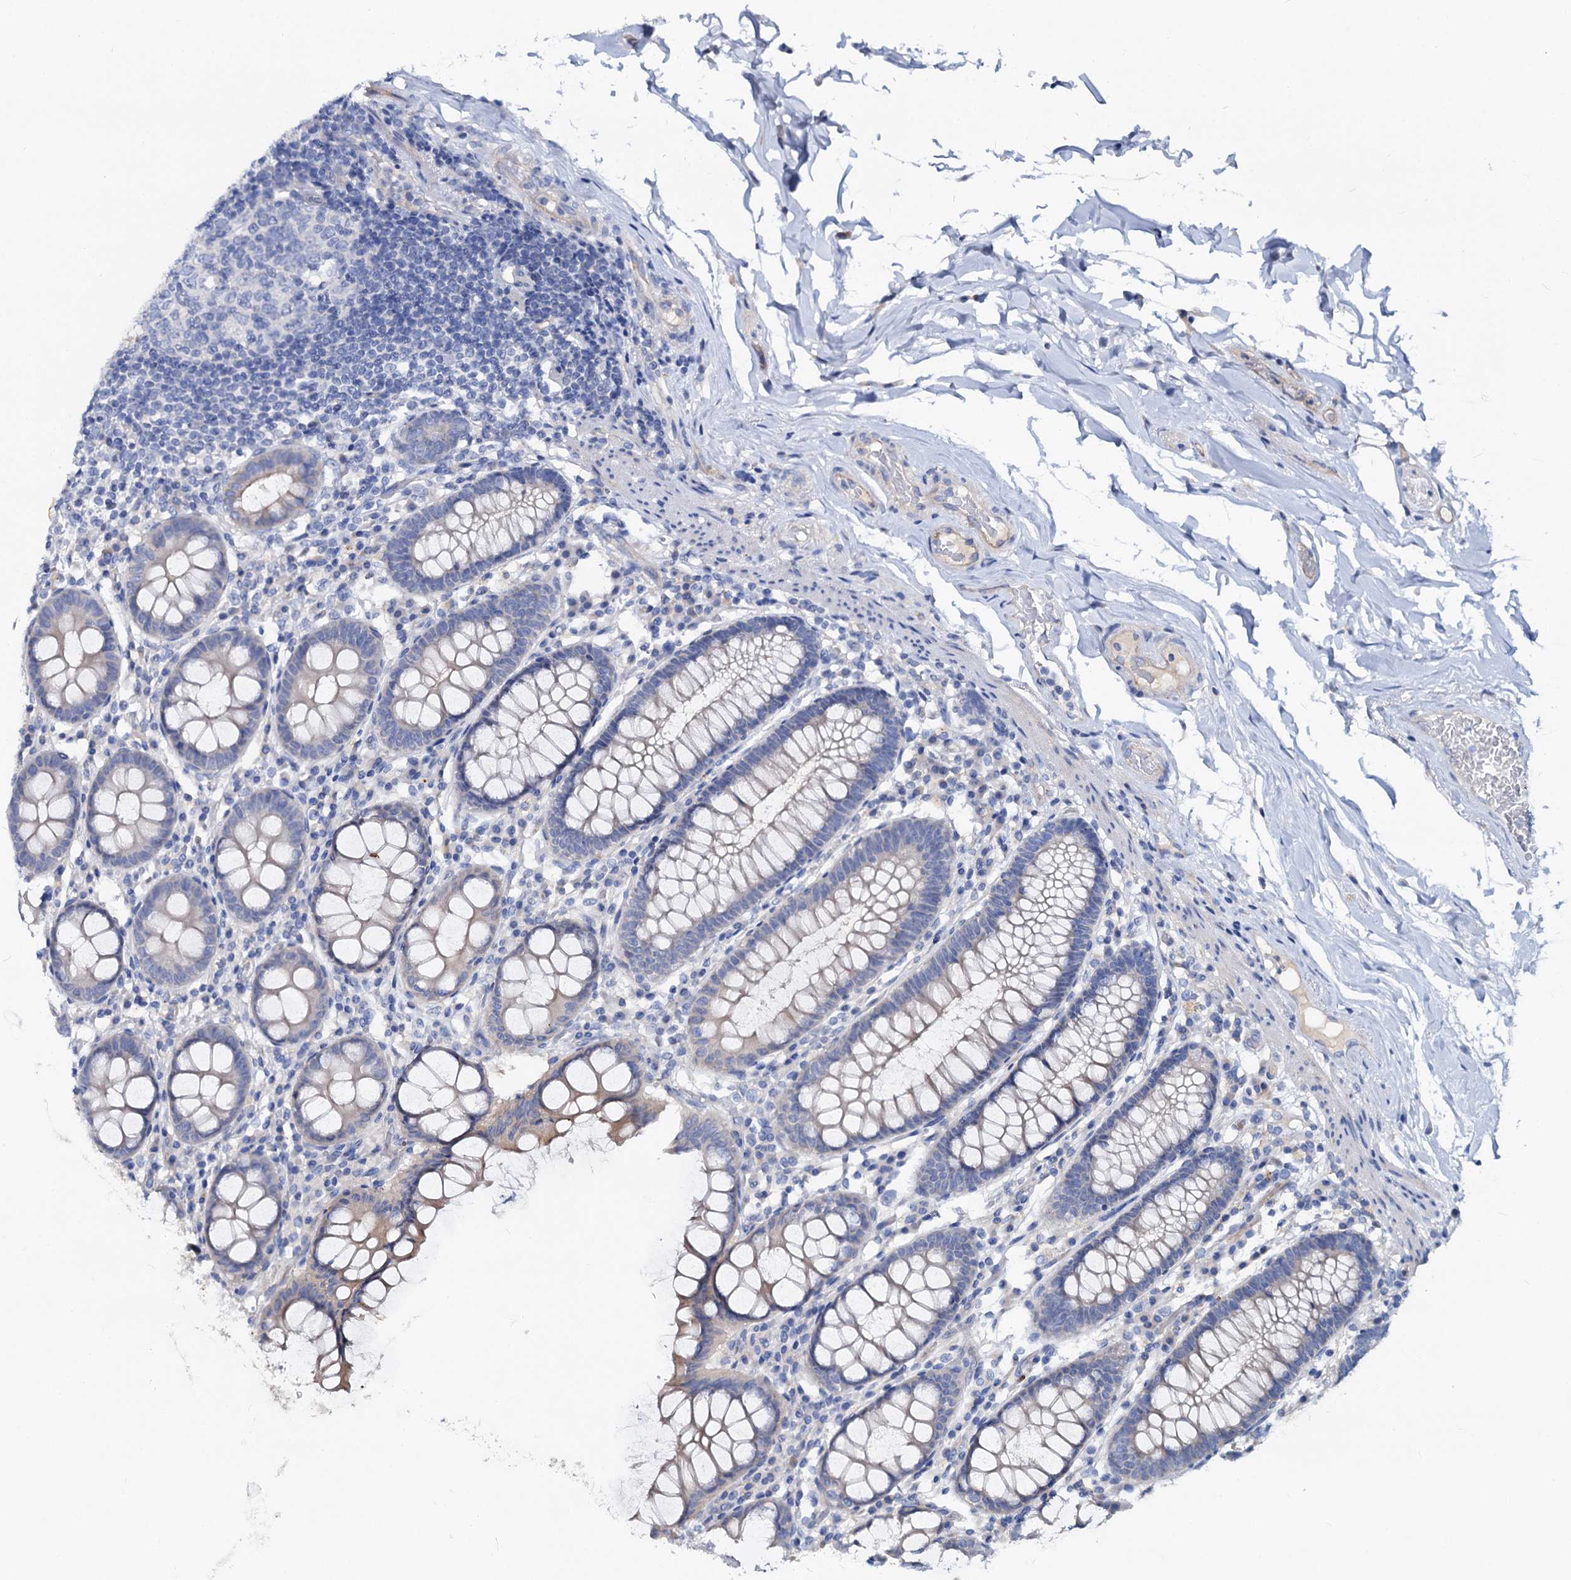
{"staining": {"intensity": "negative", "quantity": "none", "location": "none"}, "tissue": "colon", "cell_type": "Endothelial cells", "image_type": "normal", "snomed": [{"axis": "morphology", "description": "Normal tissue, NOS"}, {"axis": "topography", "description": "Colon"}], "caption": "Immunohistochemistry (IHC) image of unremarkable colon: human colon stained with DAB exhibits no significant protein staining in endothelial cells.", "gene": "DYDC2", "patient": {"sex": "female", "age": 79}}